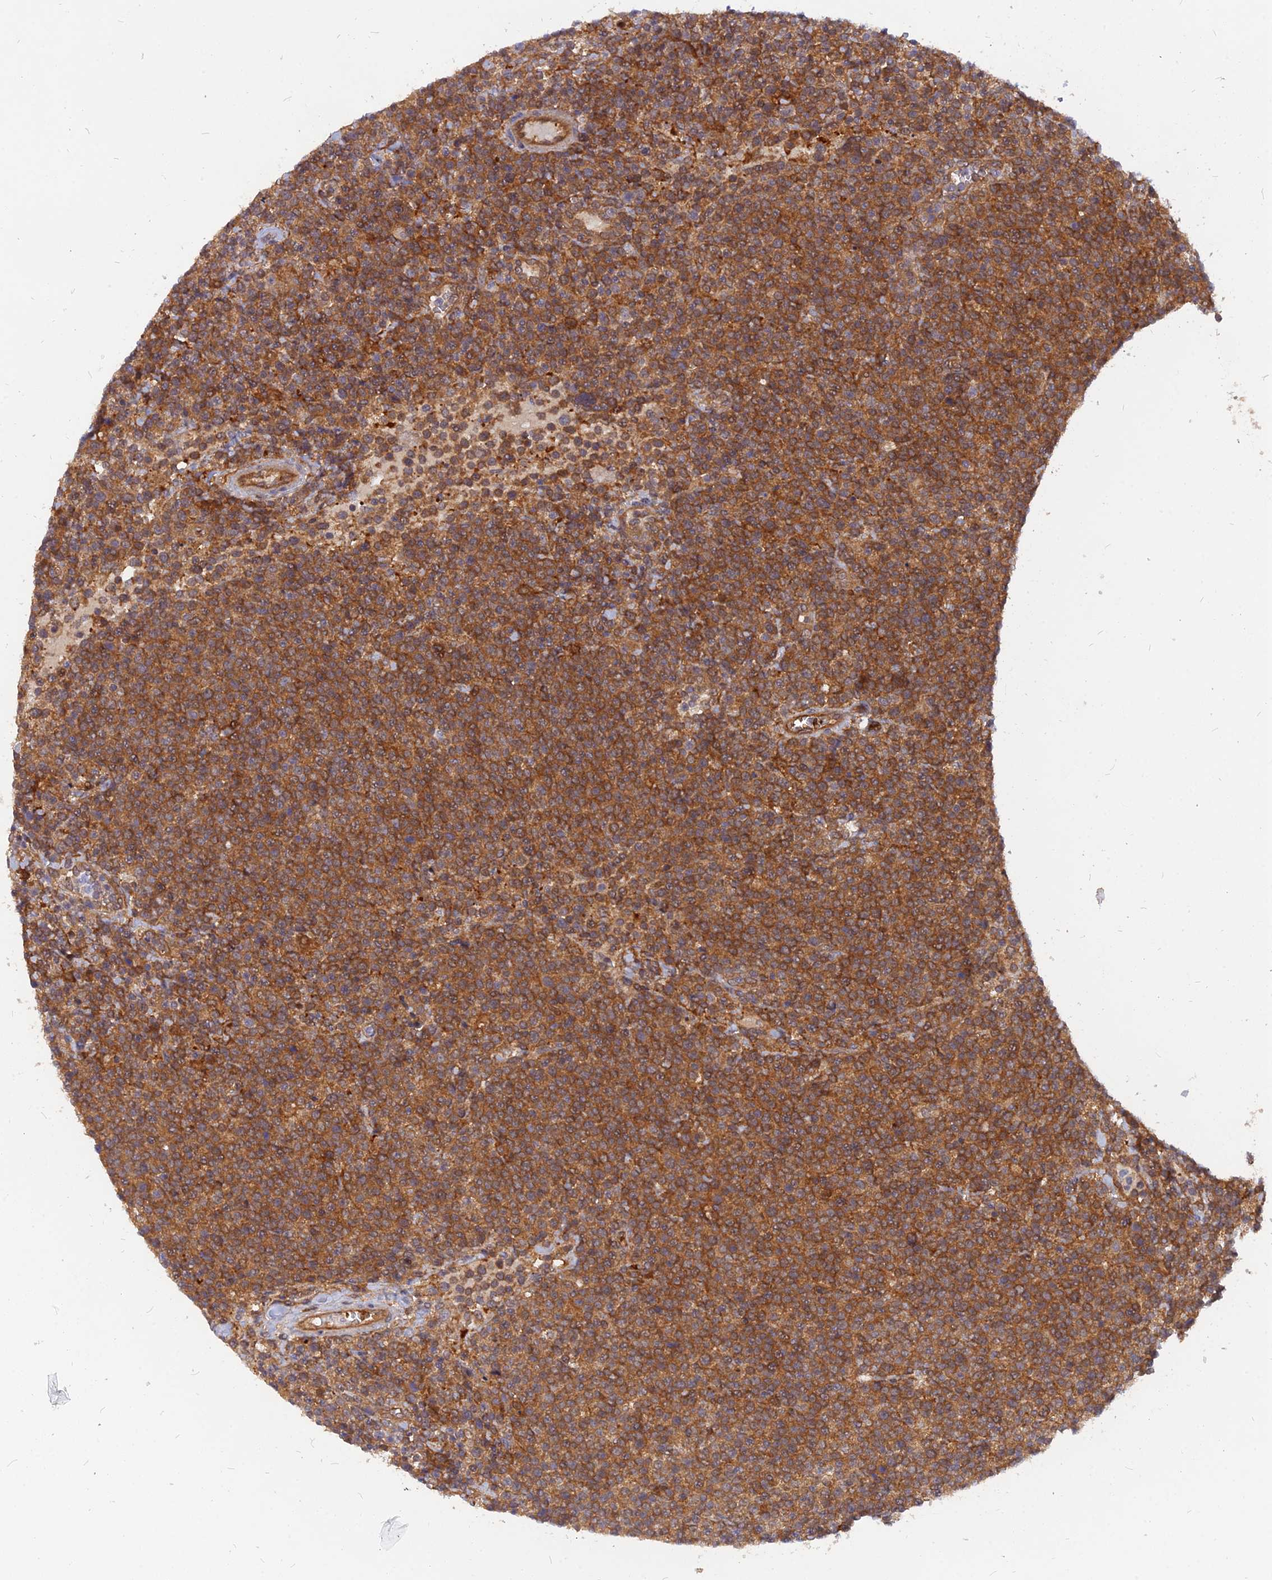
{"staining": {"intensity": "strong", "quantity": ">75%", "location": "cytoplasmic/membranous"}, "tissue": "lymphoma", "cell_type": "Tumor cells", "image_type": "cancer", "snomed": [{"axis": "morphology", "description": "Malignant lymphoma, non-Hodgkin's type, High grade"}, {"axis": "topography", "description": "Lymph node"}], "caption": "High-grade malignant lymphoma, non-Hodgkin's type stained with DAB immunohistochemistry (IHC) displays high levels of strong cytoplasmic/membranous expression in about >75% of tumor cells.", "gene": "ARL2BP", "patient": {"sex": "male", "age": 61}}